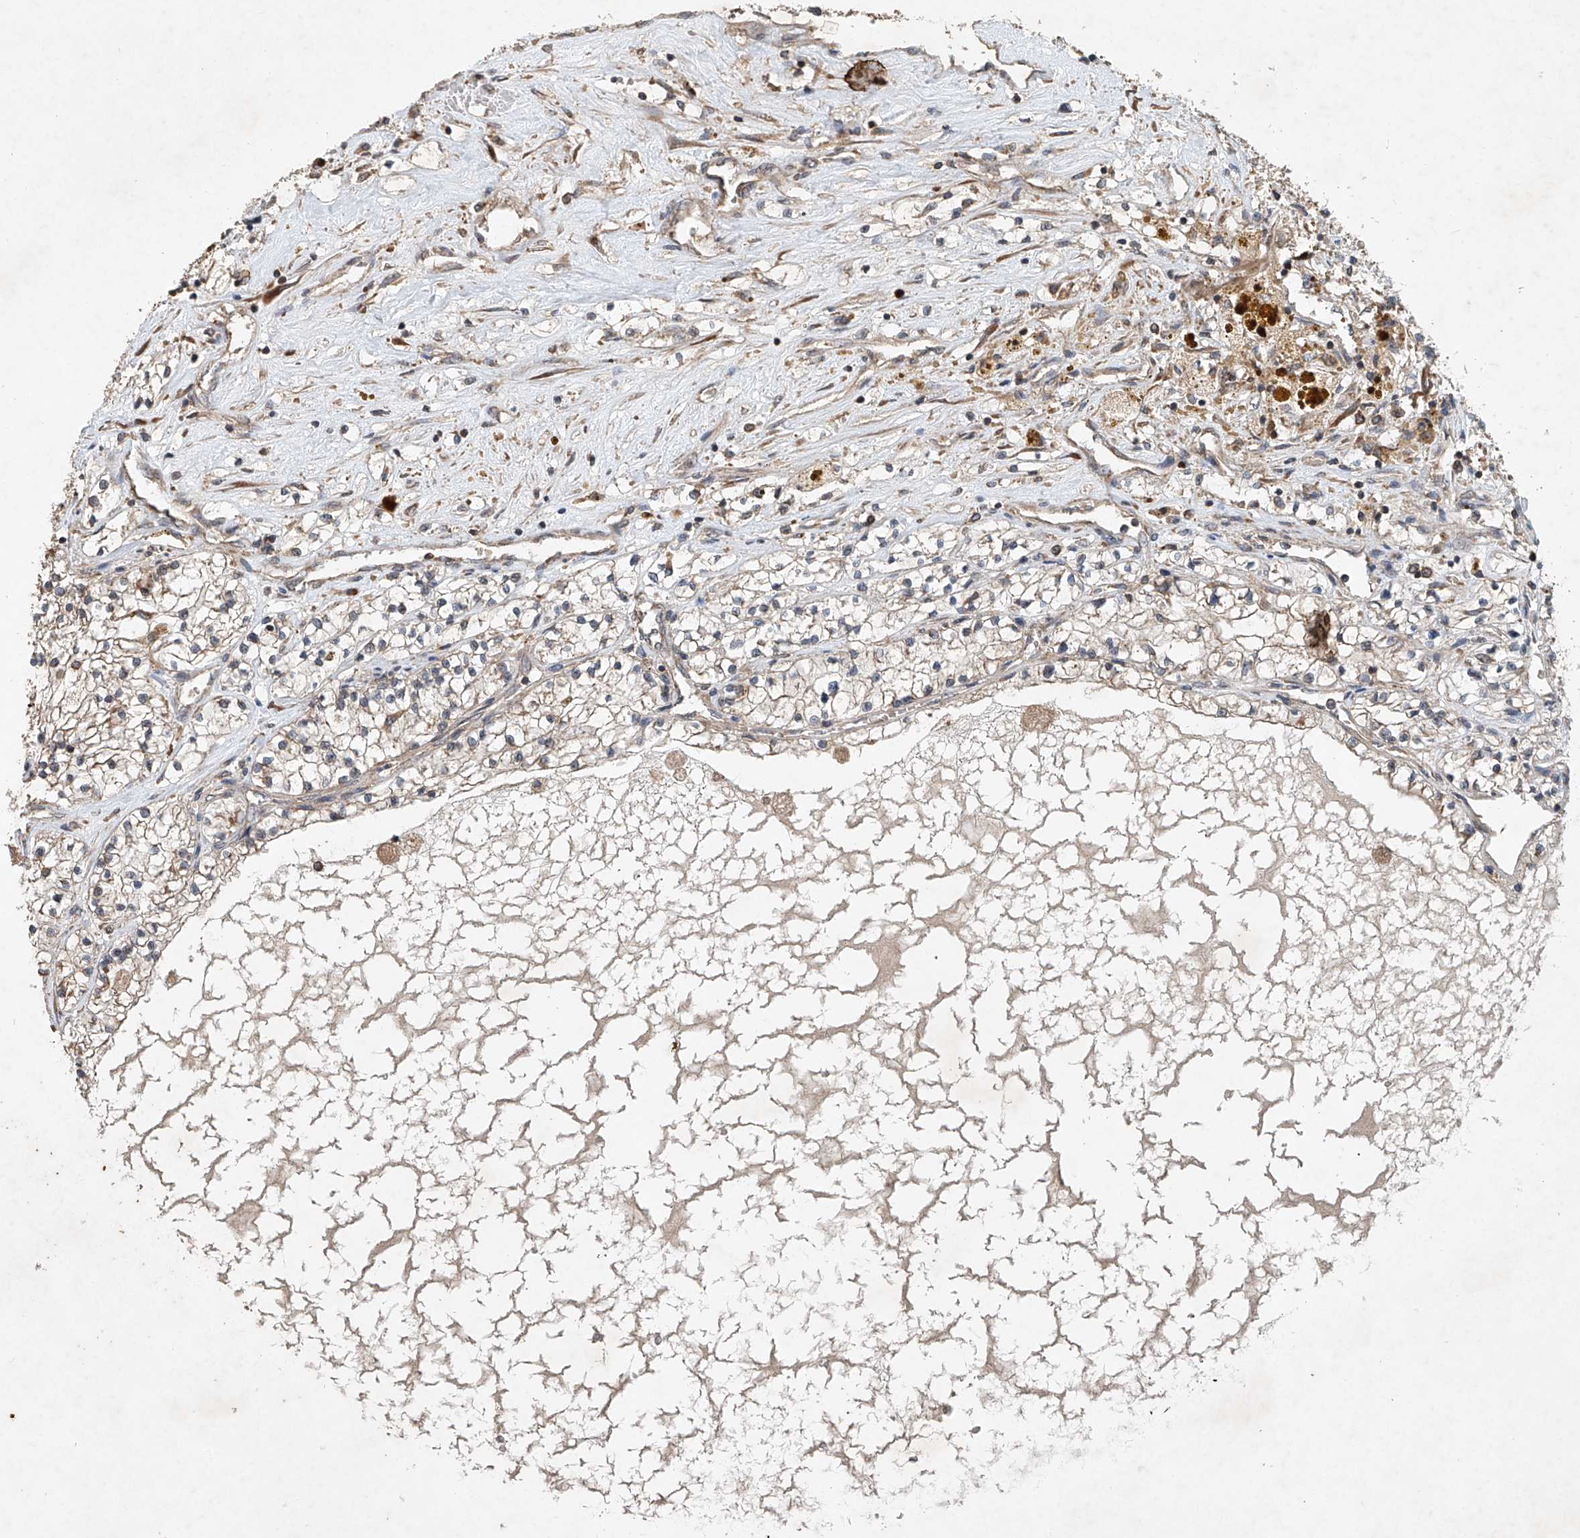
{"staining": {"intensity": "weak", "quantity": "<25%", "location": "cytoplasmic/membranous"}, "tissue": "renal cancer", "cell_type": "Tumor cells", "image_type": "cancer", "snomed": [{"axis": "morphology", "description": "Normal tissue, NOS"}, {"axis": "morphology", "description": "Adenocarcinoma, NOS"}, {"axis": "topography", "description": "Kidney"}], "caption": "Renal cancer (adenocarcinoma) was stained to show a protein in brown. There is no significant positivity in tumor cells.", "gene": "CEP85L", "patient": {"sex": "male", "age": 68}}